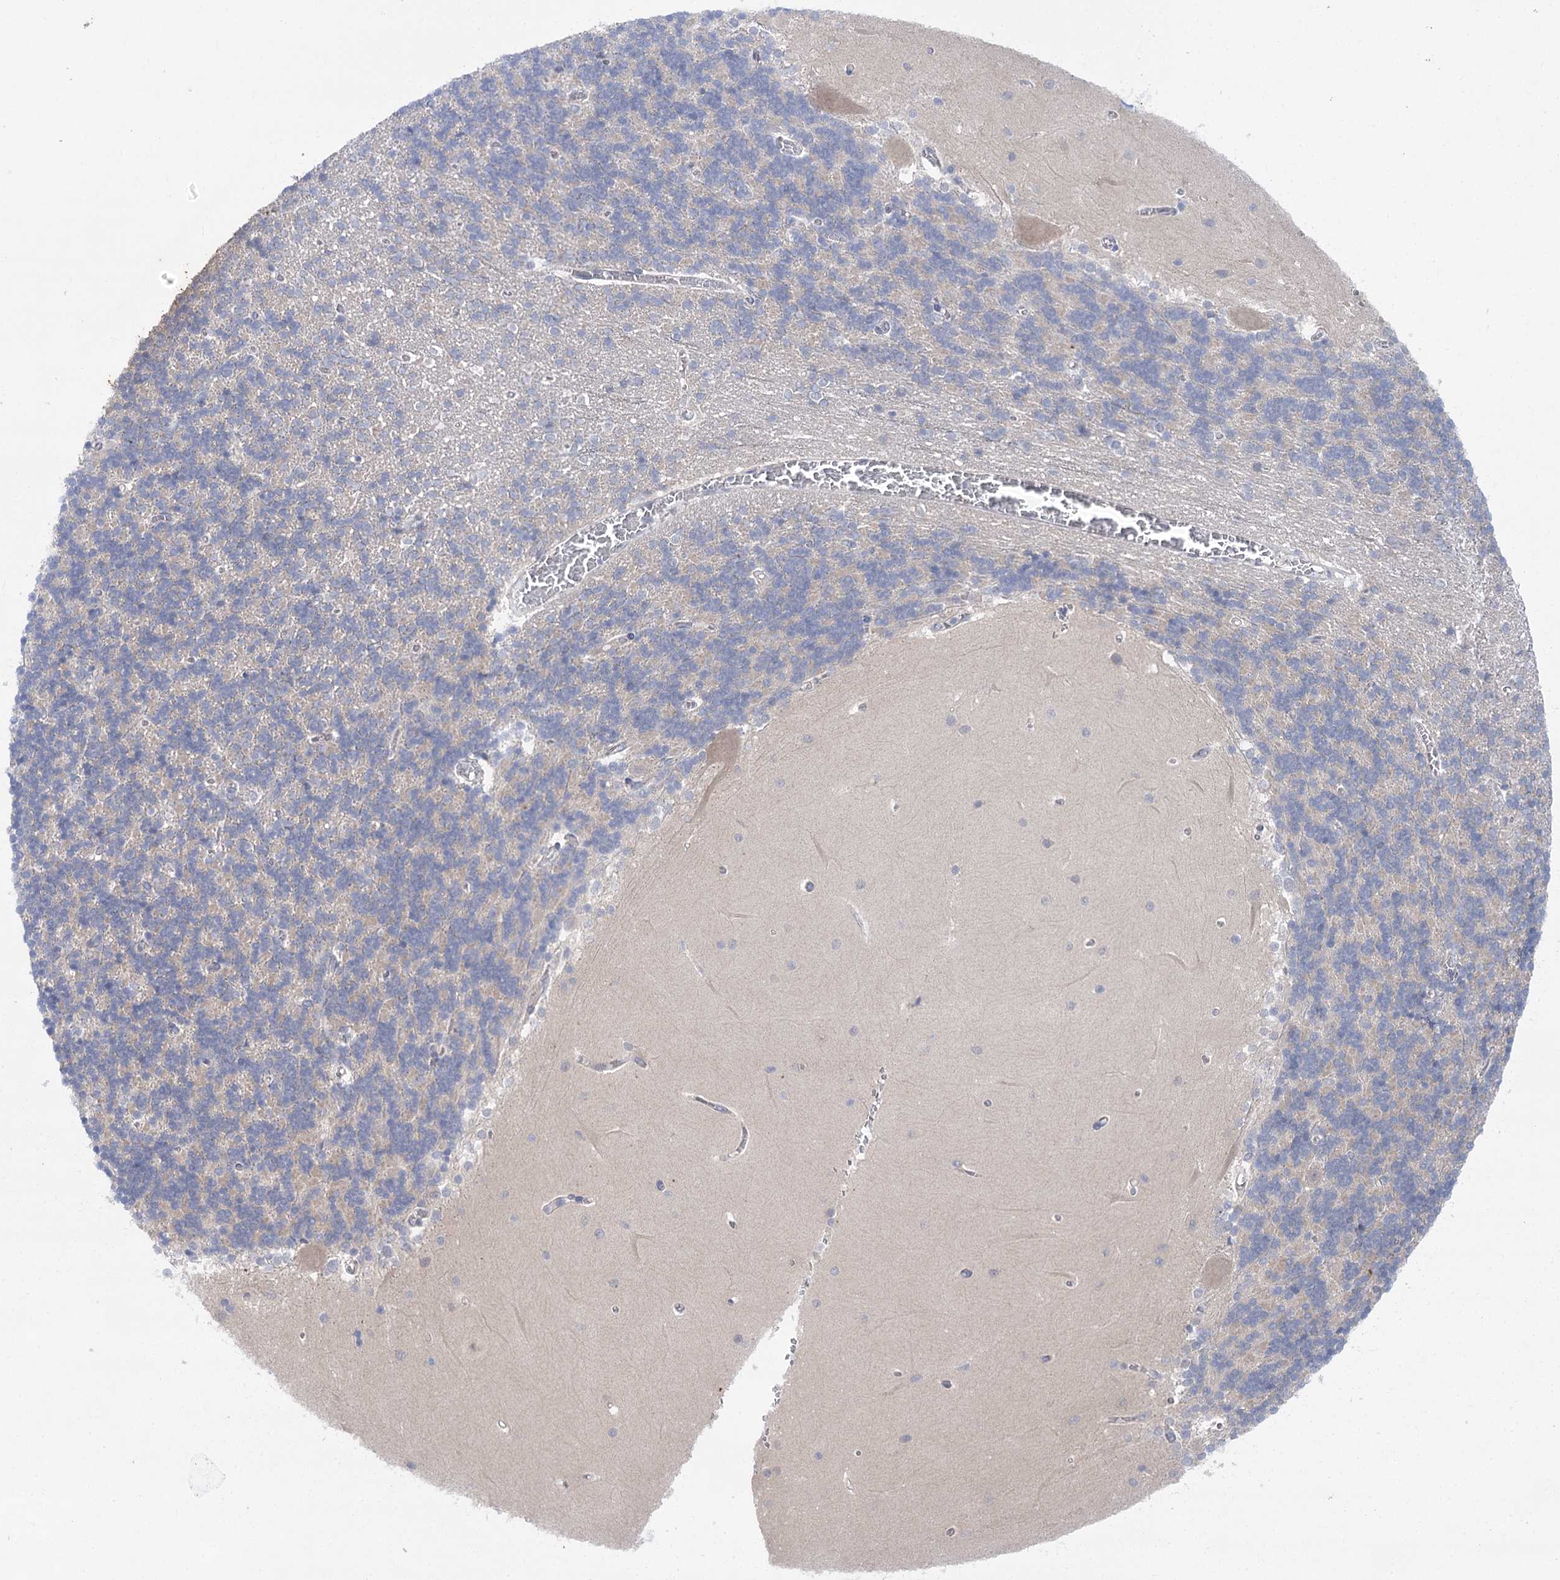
{"staining": {"intensity": "negative", "quantity": "none", "location": "none"}, "tissue": "cerebellum", "cell_type": "Cells in granular layer", "image_type": "normal", "snomed": [{"axis": "morphology", "description": "Normal tissue, NOS"}, {"axis": "topography", "description": "Cerebellum"}], "caption": "High power microscopy image of an IHC histopathology image of normal cerebellum, revealing no significant staining in cells in granular layer.", "gene": "LALBA", "patient": {"sex": "male", "age": 37}}